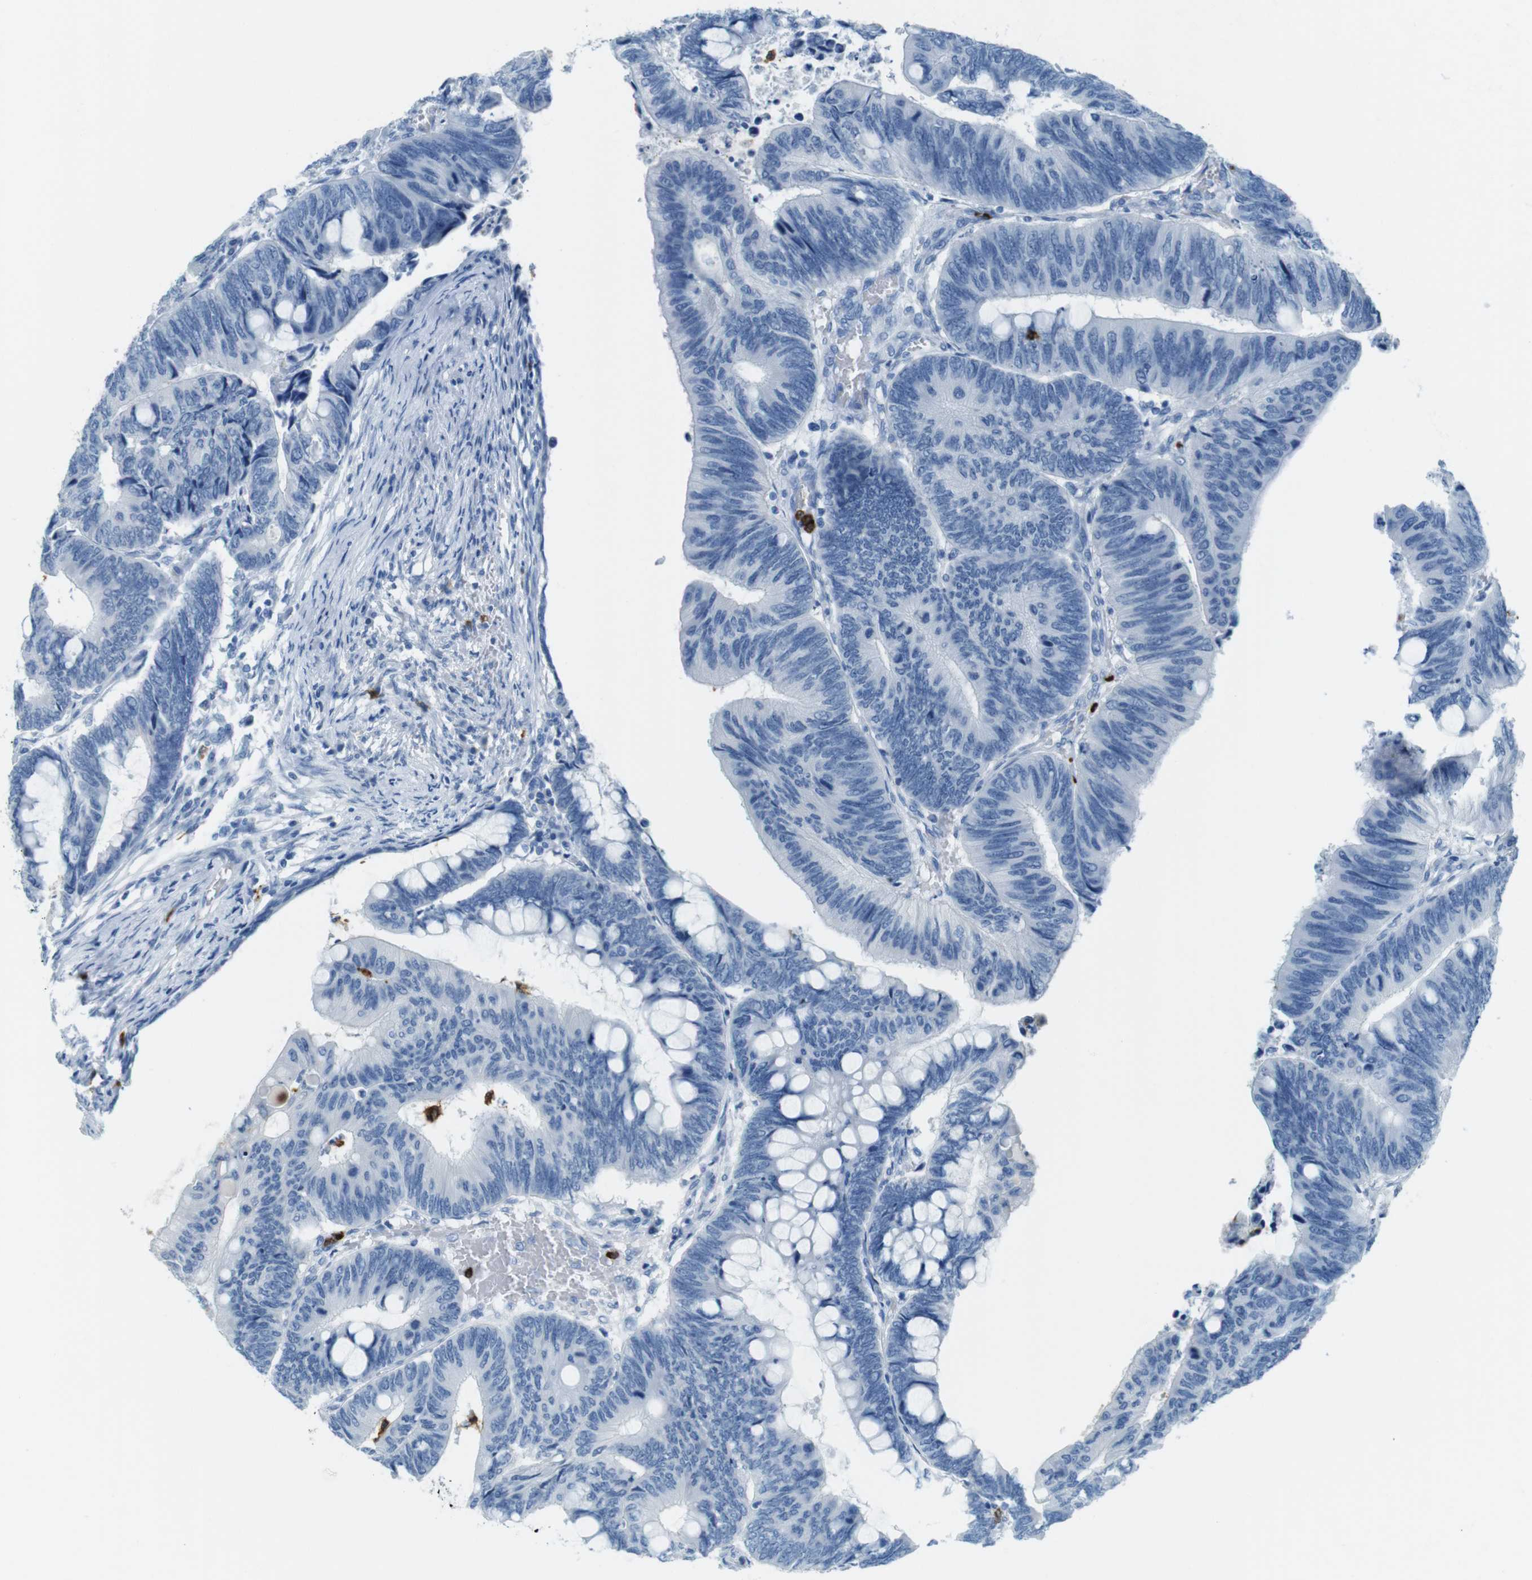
{"staining": {"intensity": "negative", "quantity": "none", "location": "none"}, "tissue": "colorectal cancer", "cell_type": "Tumor cells", "image_type": "cancer", "snomed": [{"axis": "morphology", "description": "Normal tissue, NOS"}, {"axis": "morphology", "description": "Adenocarcinoma, NOS"}, {"axis": "topography", "description": "Rectum"}, {"axis": "topography", "description": "Peripheral nerve tissue"}], "caption": "IHC micrograph of colorectal cancer (adenocarcinoma) stained for a protein (brown), which exhibits no positivity in tumor cells.", "gene": "MCEMP1", "patient": {"sex": "male", "age": 92}}